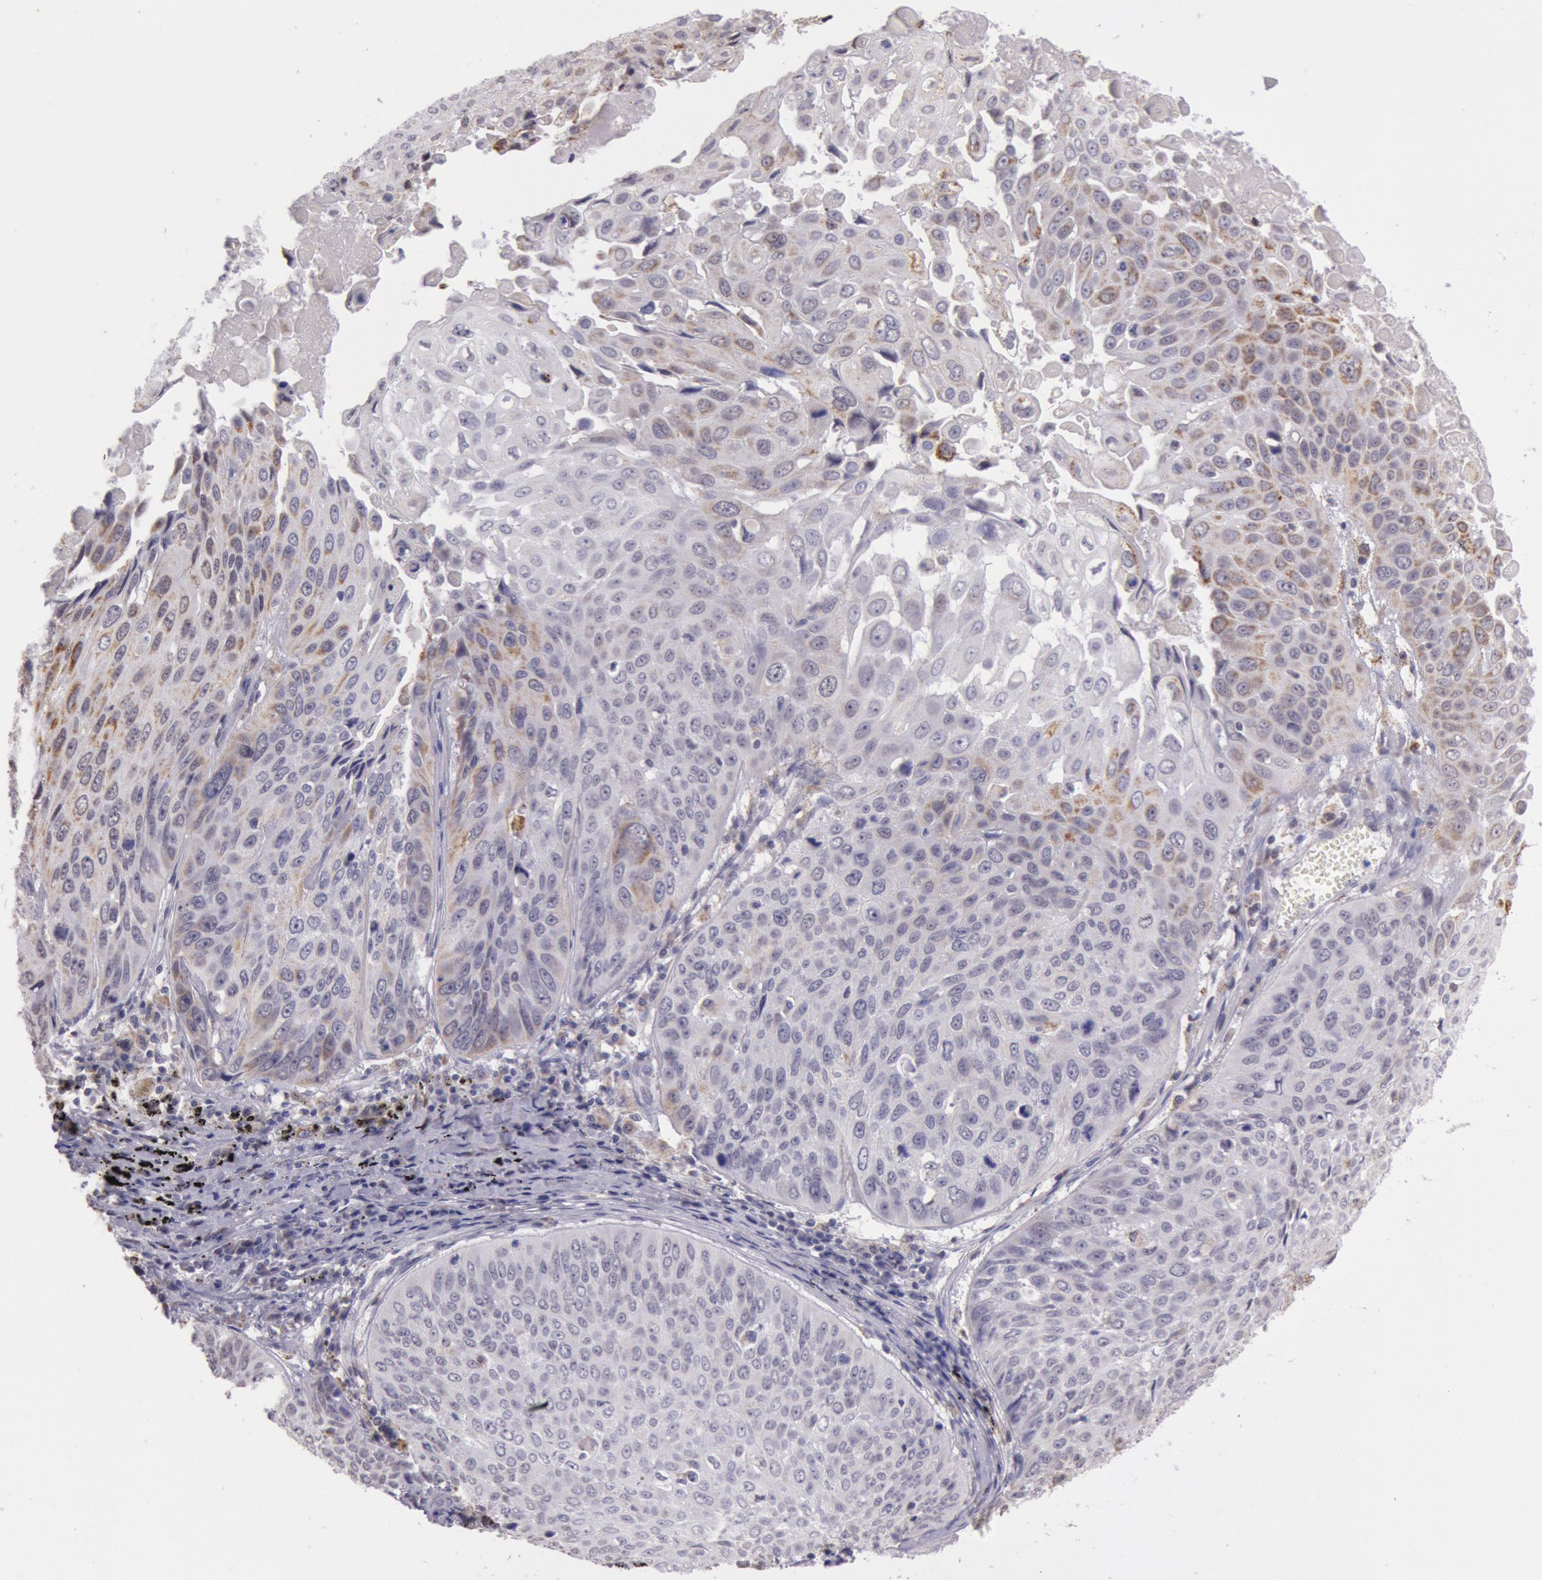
{"staining": {"intensity": "weak", "quantity": "25%-75%", "location": "cytoplasmic/membranous"}, "tissue": "lung cancer", "cell_type": "Tumor cells", "image_type": "cancer", "snomed": [{"axis": "morphology", "description": "Adenocarcinoma, NOS"}, {"axis": "topography", "description": "Lung"}], "caption": "Protein expression analysis of human adenocarcinoma (lung) reveals weak cytoplasmic/membranous positivity in about 25%-75% of tumor cells. (Brightfield microscopy of DAB IHC at high magnification).", "gene": "FRMD6", "patient": {"sex": "male", "age": 60}}